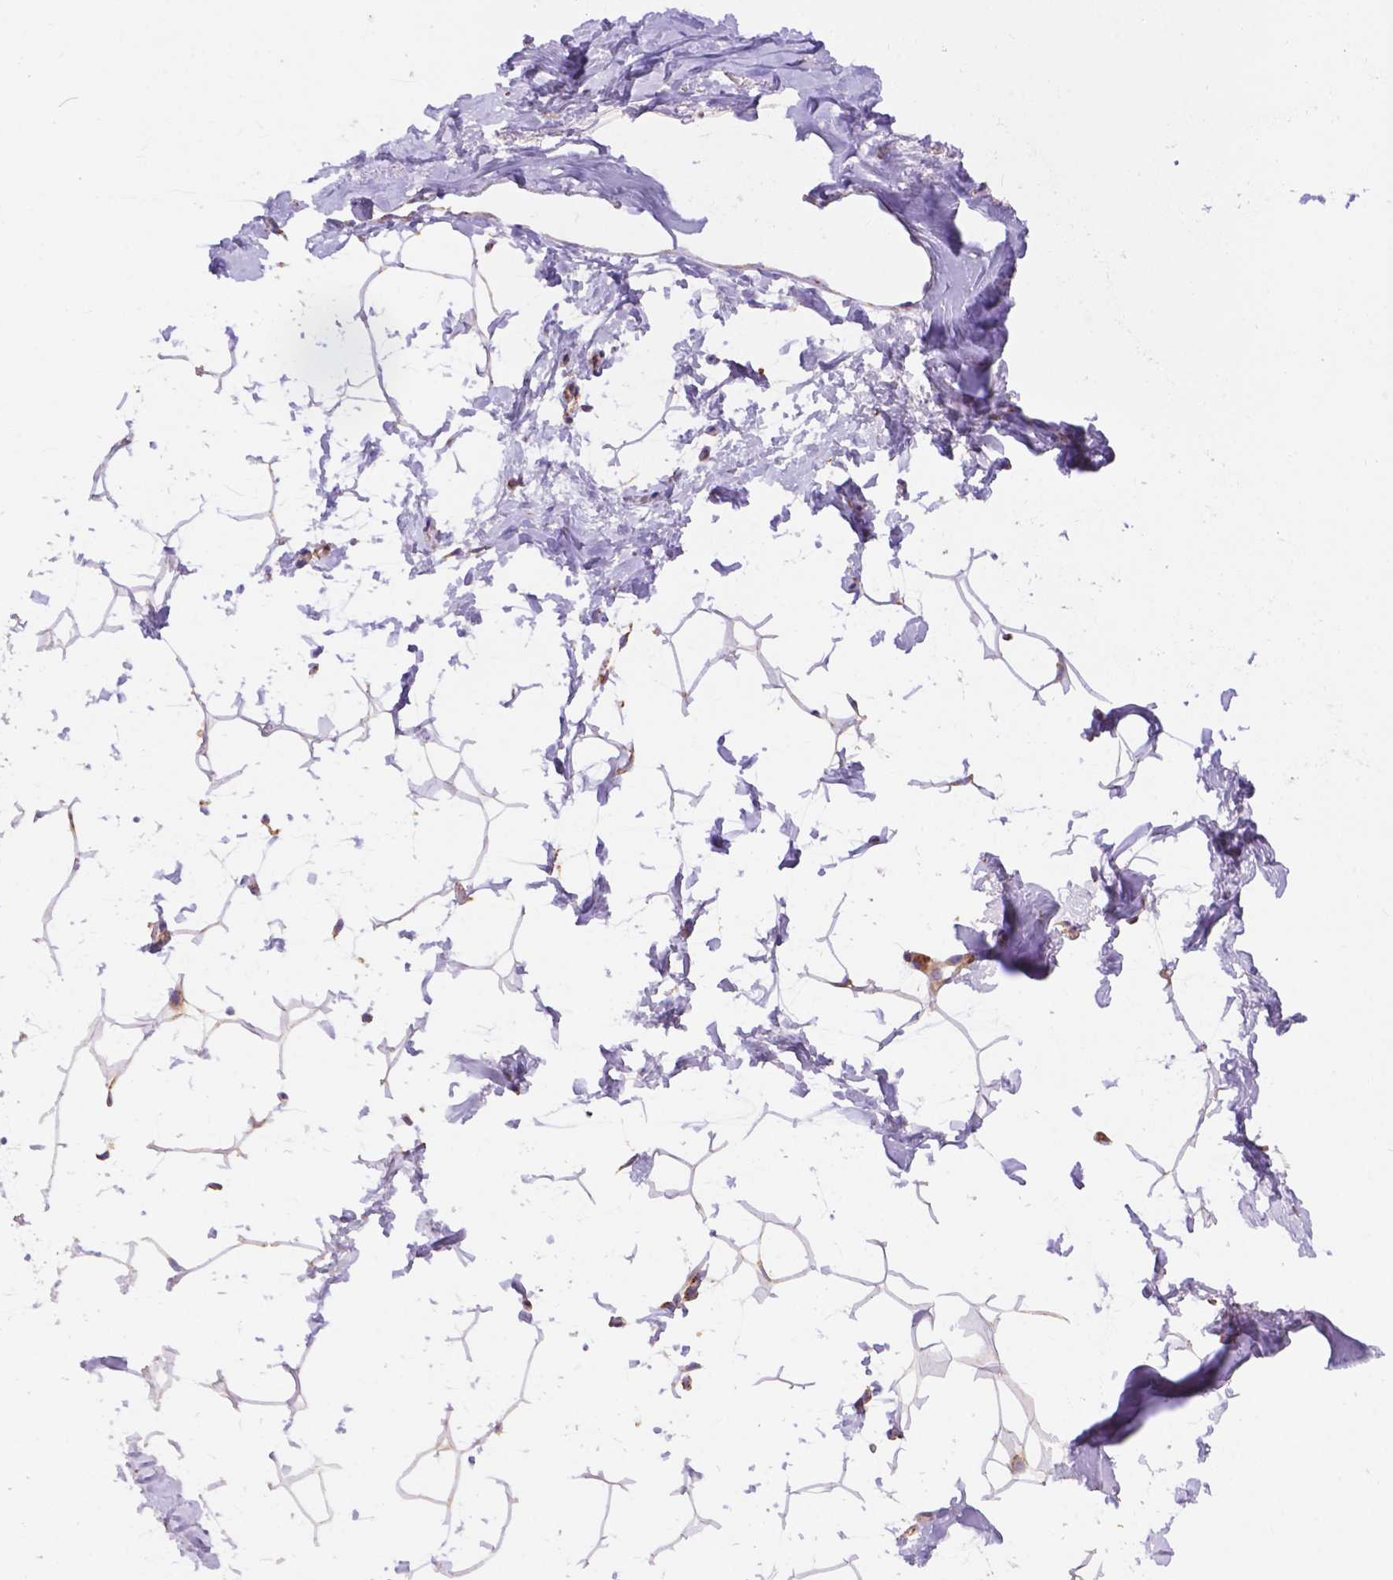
{"staining": {"intensity": "weak", "quantity": "25%-75%", "location": "cytoplasmic/membranous"}, "tissue": "breast", "cell_type": "Adipocytes", "image_type": "normal", "snomed": [{"axis": "morphology", "description": "Normal tissue, NOS"}, {"axis": "topography", "description": "Breast"}], "caption": "Immunohistochemistry staining of unremarkable breast, which displays low levels of weak cytoplasmic/membranous expression in approximately 25%-75% of adipocytes indicating weak cytoplasmic/membranous protein staining. The staining was performed using DAB (brown) for protein detection and nuclei were counterstained in hematoxylin (blue).", "gene": "AK3", "patient": {"sex": "female", "age": 32}}